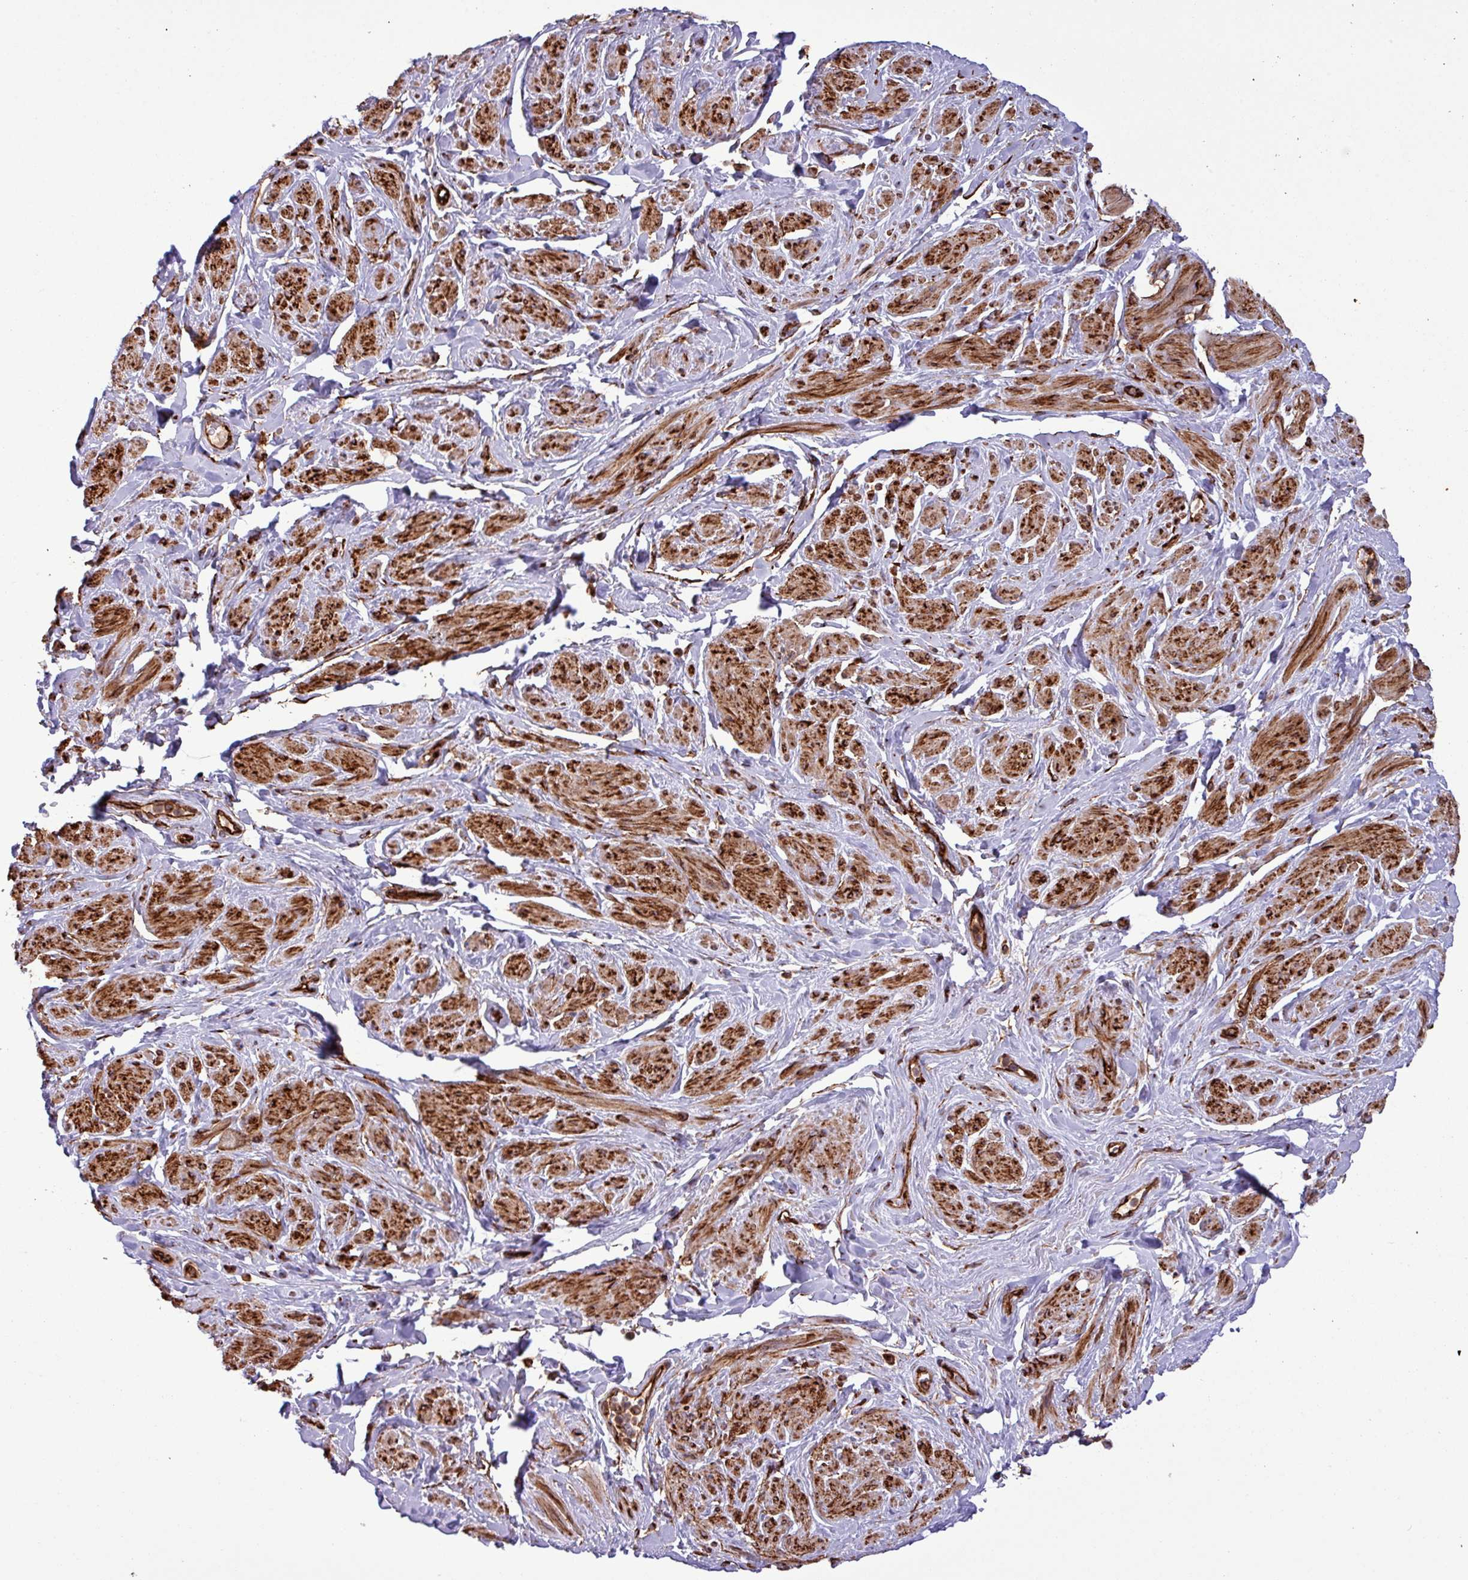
{"staining": {"intensity": "strong", "quantity": "25%-75%", "location": "cytoplasmic/membranous"}, "tissue": "smooth muscle", "cell_type": "Smooth muscle cells", "image_type": "normal", "snomed": [{"axis": "morphology", "description": "Normal tissue, NOS"}, {"axis": "topography", "description": "Smooth muscle"}, {"axis": "topography", "description": "Peripheral nerve tissue"}], "caption": "Smooth muscle cells show high levels of strong cytoplasmic/membranous staining in about 25%-75% of cells in normal human smooth muscle.", "gene": "ZNF300", "patient": {"sex": "male", "age": 69}}